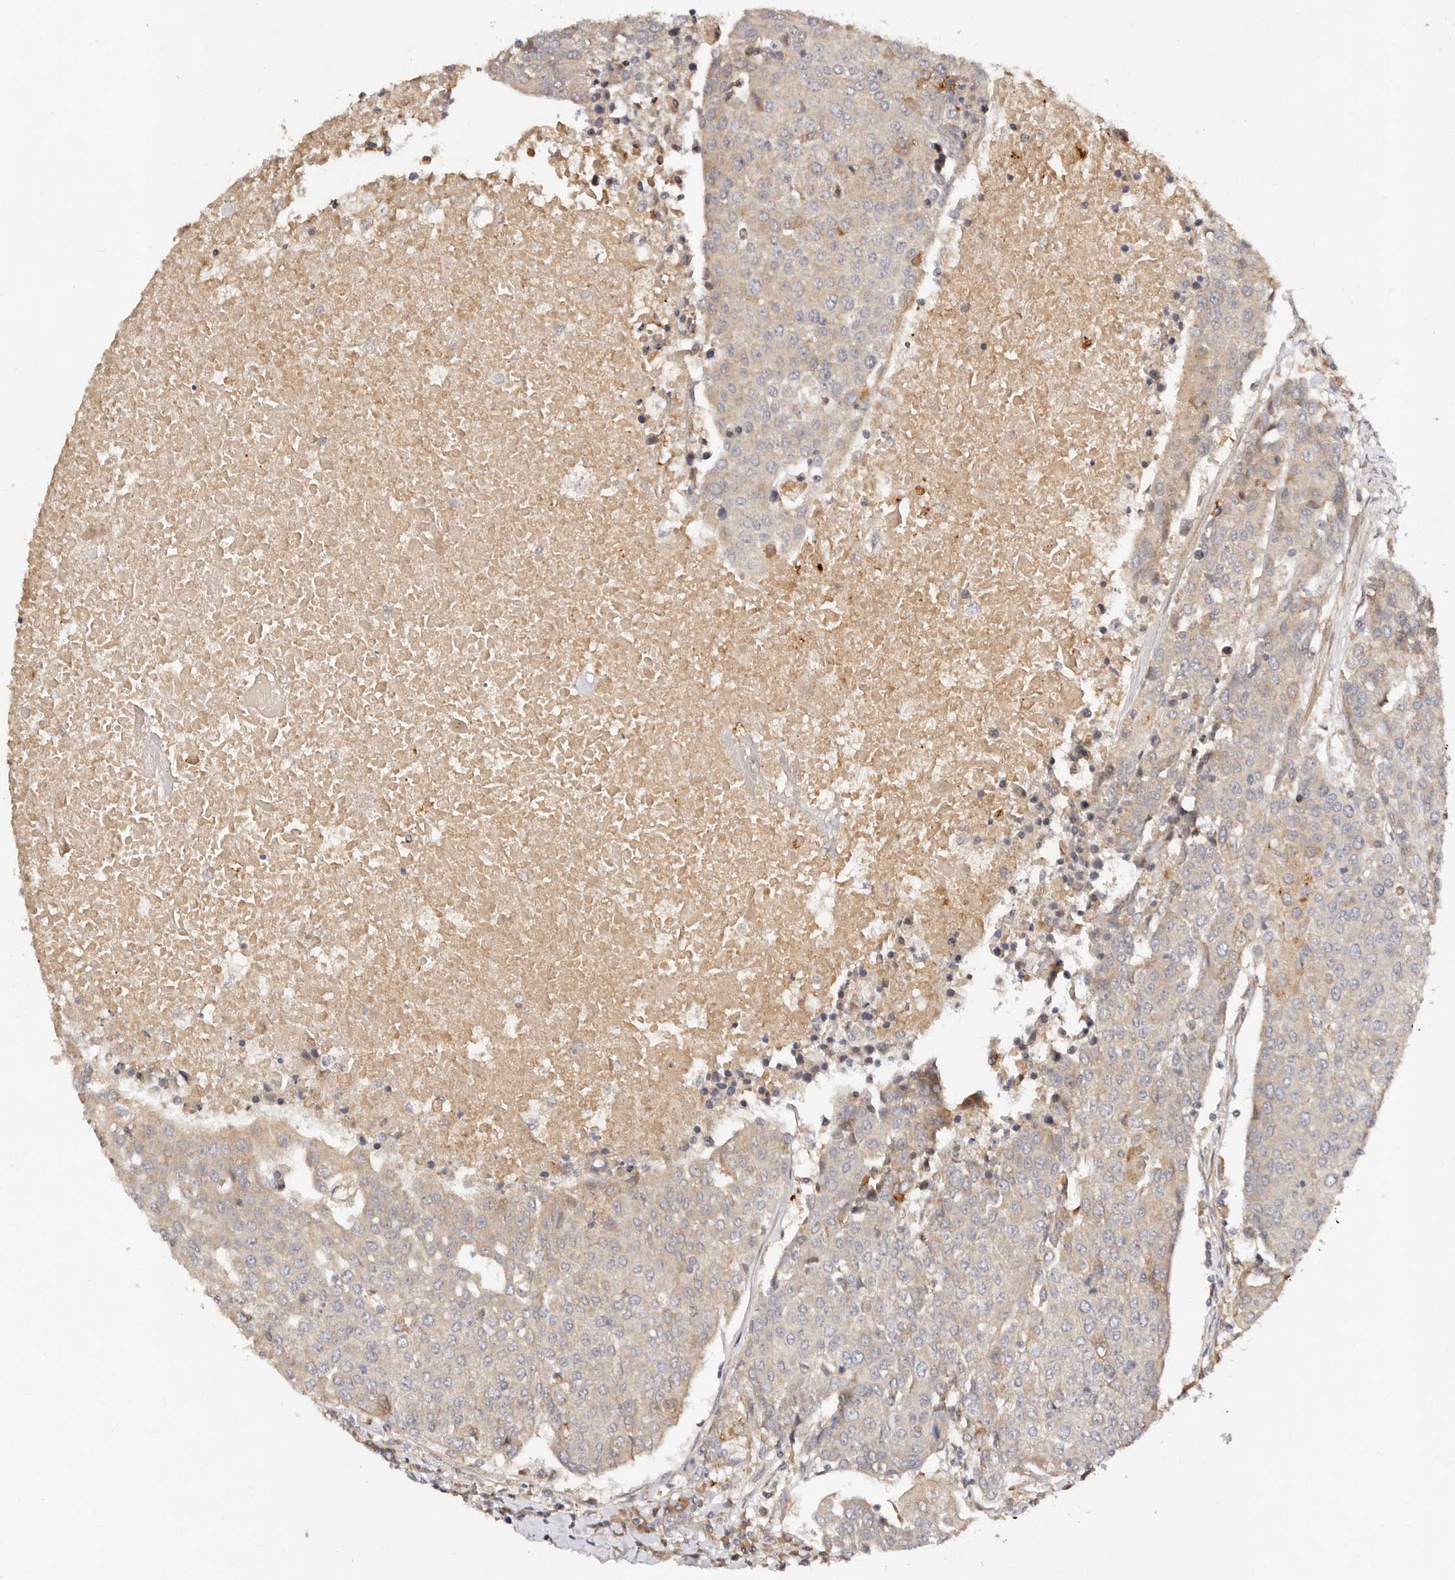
{"staining": {"intensity": "moderate", "quantity": "<25%", "location": "cytoplasmic/membranous"}, "tissue": "urothelial cancer", "cell_type": "Tumor cells", "image_type": "cancer", "snomed": [{"axis": "morphology", "description": "Urothelial carcinoma, High grade"}, {"axis": "topography", "description": "Urinary bladder"}], "caption": "Tumor cells exhibit low levels of moderate cytoplasmic/membranous staining in about <25% of cells in human urothelial cancer. The protein of interest is stained brown, and the nuclei are stained in blue (DAB IHC with brightfield microscopy, high magnification).", "gene": "DENND11", "patient": {"sex": "female", "age": 85}}